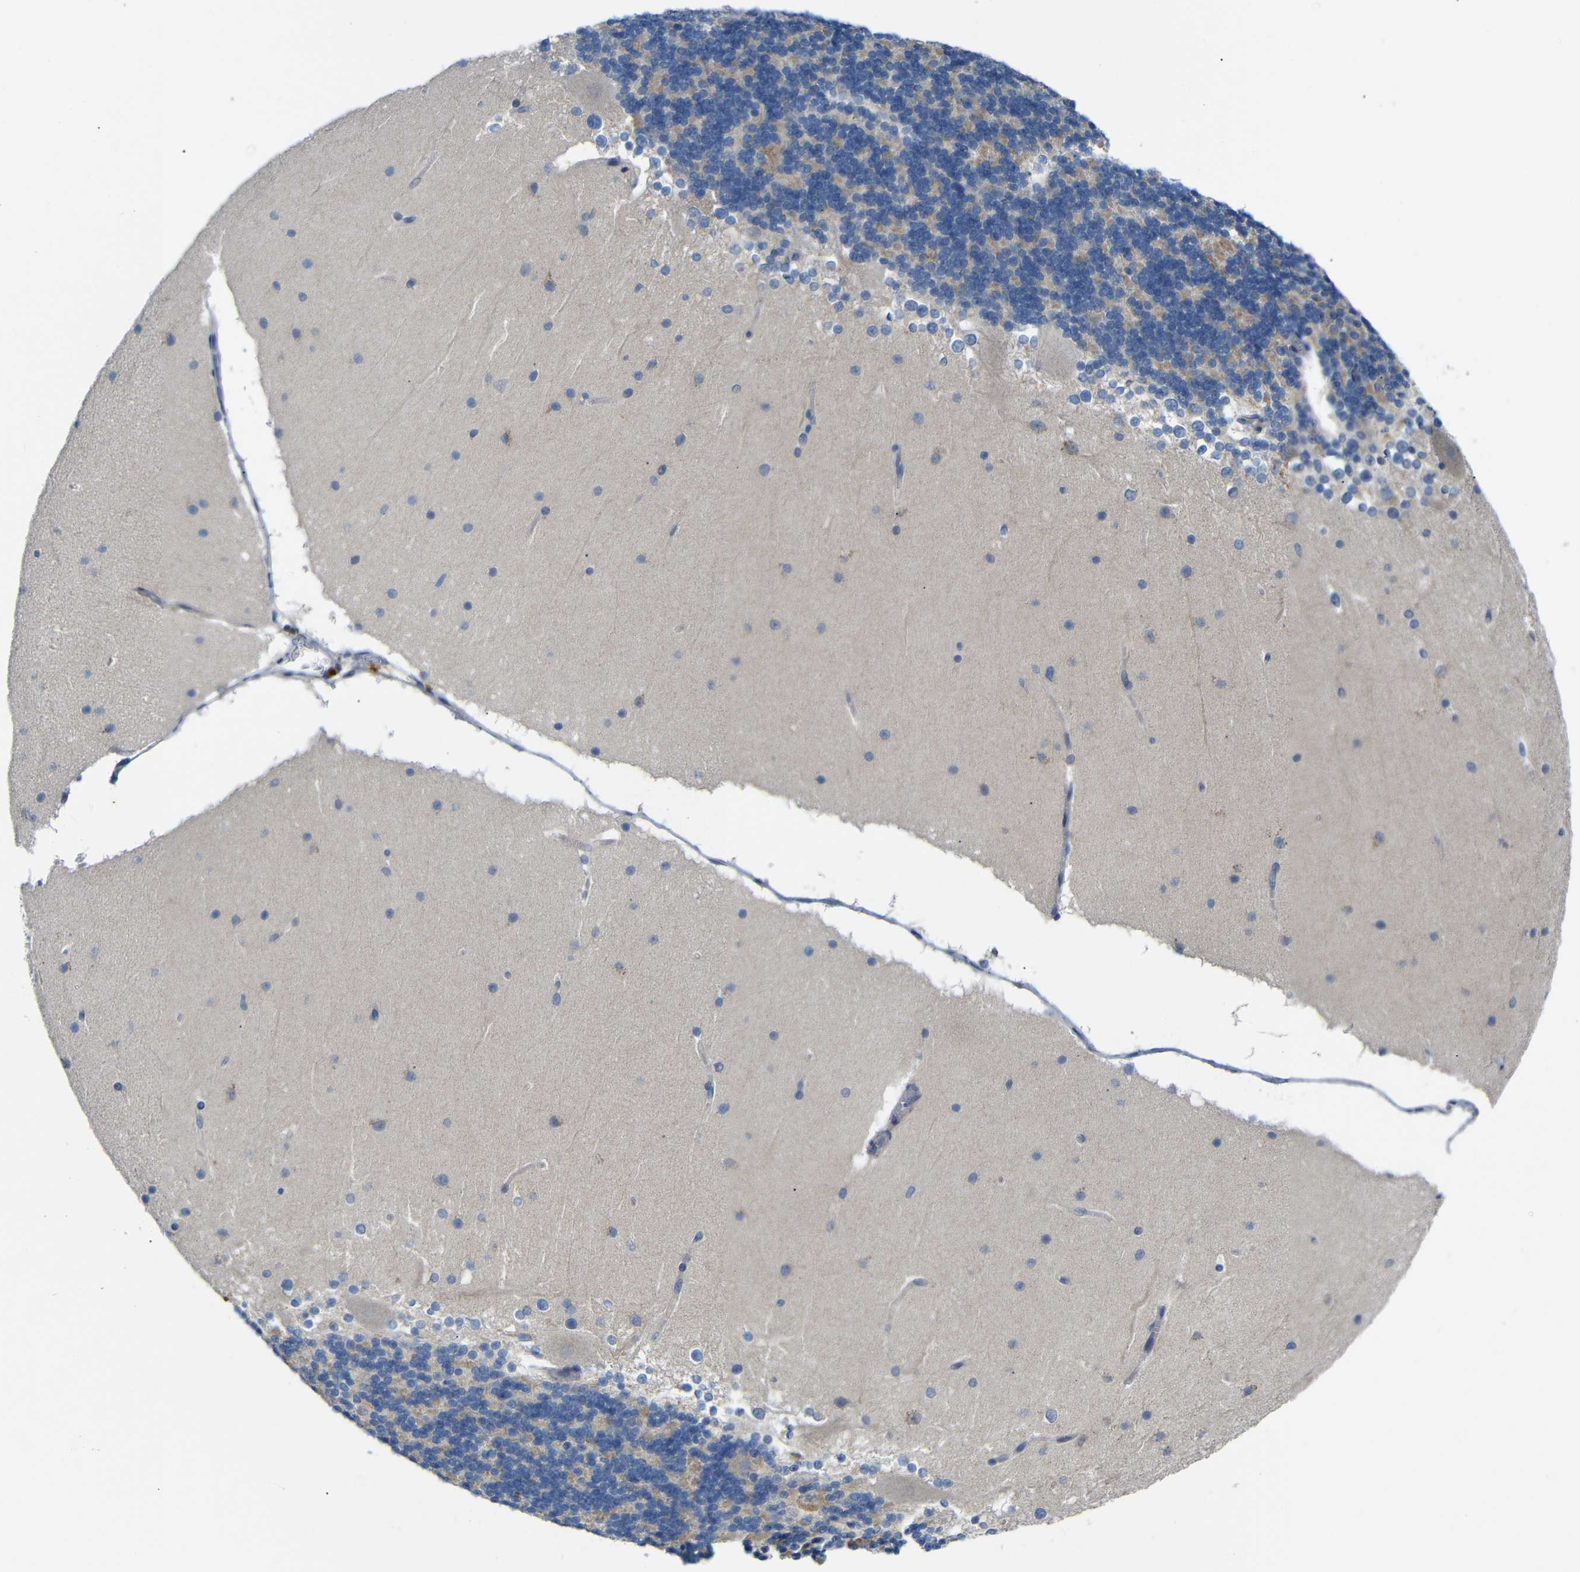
{"staining": {"intensity": "negative", "quantity": "none", "location": "none"}, "tissue": "cerebellum", "cell_type": "Cells in granular layer", "image_type": "normal", "snomed": [{"axis": "morphology", "description": "Normal tissue, NOS"}, {"axis": "topography", "description": "Cerebellum"}], "caption": "A high-resolution photomicrograph shows immunohistochemistry (IHC) staining of normal cerebellum, which shows no significant positivity in cells in granular layer. (Stains: DAB immunohistochemistry with hematoxylin counter stain, Microscopy: brightfield microscopy at high magnification).", "gene": "TBC1D32", "patient": {"sex": "female", "age": 19}}